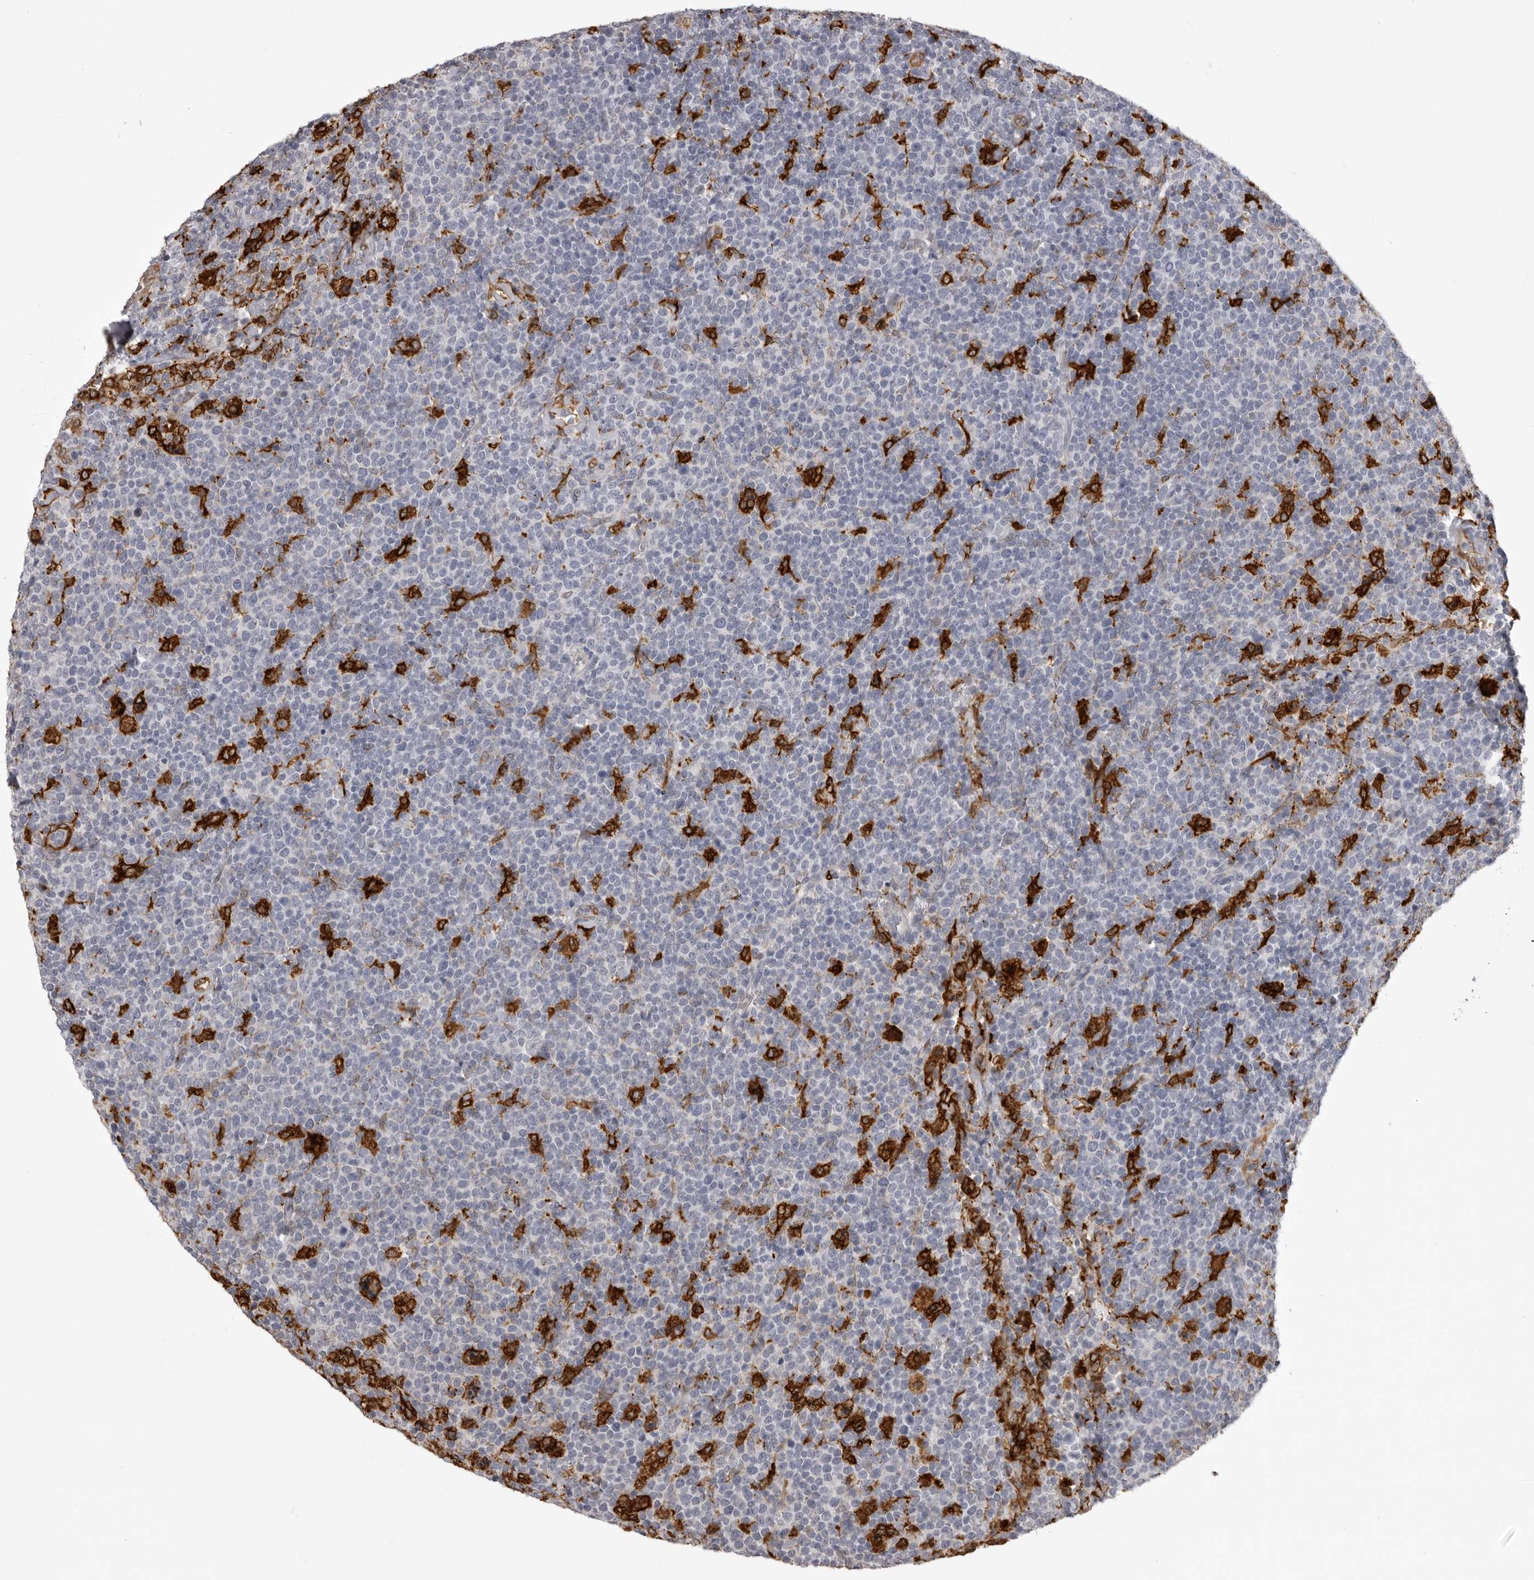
{"staining": {"intensity": "negative", "quantity": "none", "location": "none"}, "tissue": "lymphoma", "cell_type": "Tumor cells", "image_type": "cancer", "snomed": [{"axis": "morphology", "description": "Malignant lymphoma, non-Hodgkin's type, High grade"}, {"axis": "topography", "description": "Lymph node"}], "caption": "An immunohistochemistry (IHC) micrograph of lymphoma is shown. There is no staining in tumor cells of lymphoma.", "gene": "NCEH1", "patient": {"sex": "male", "age": 61}}